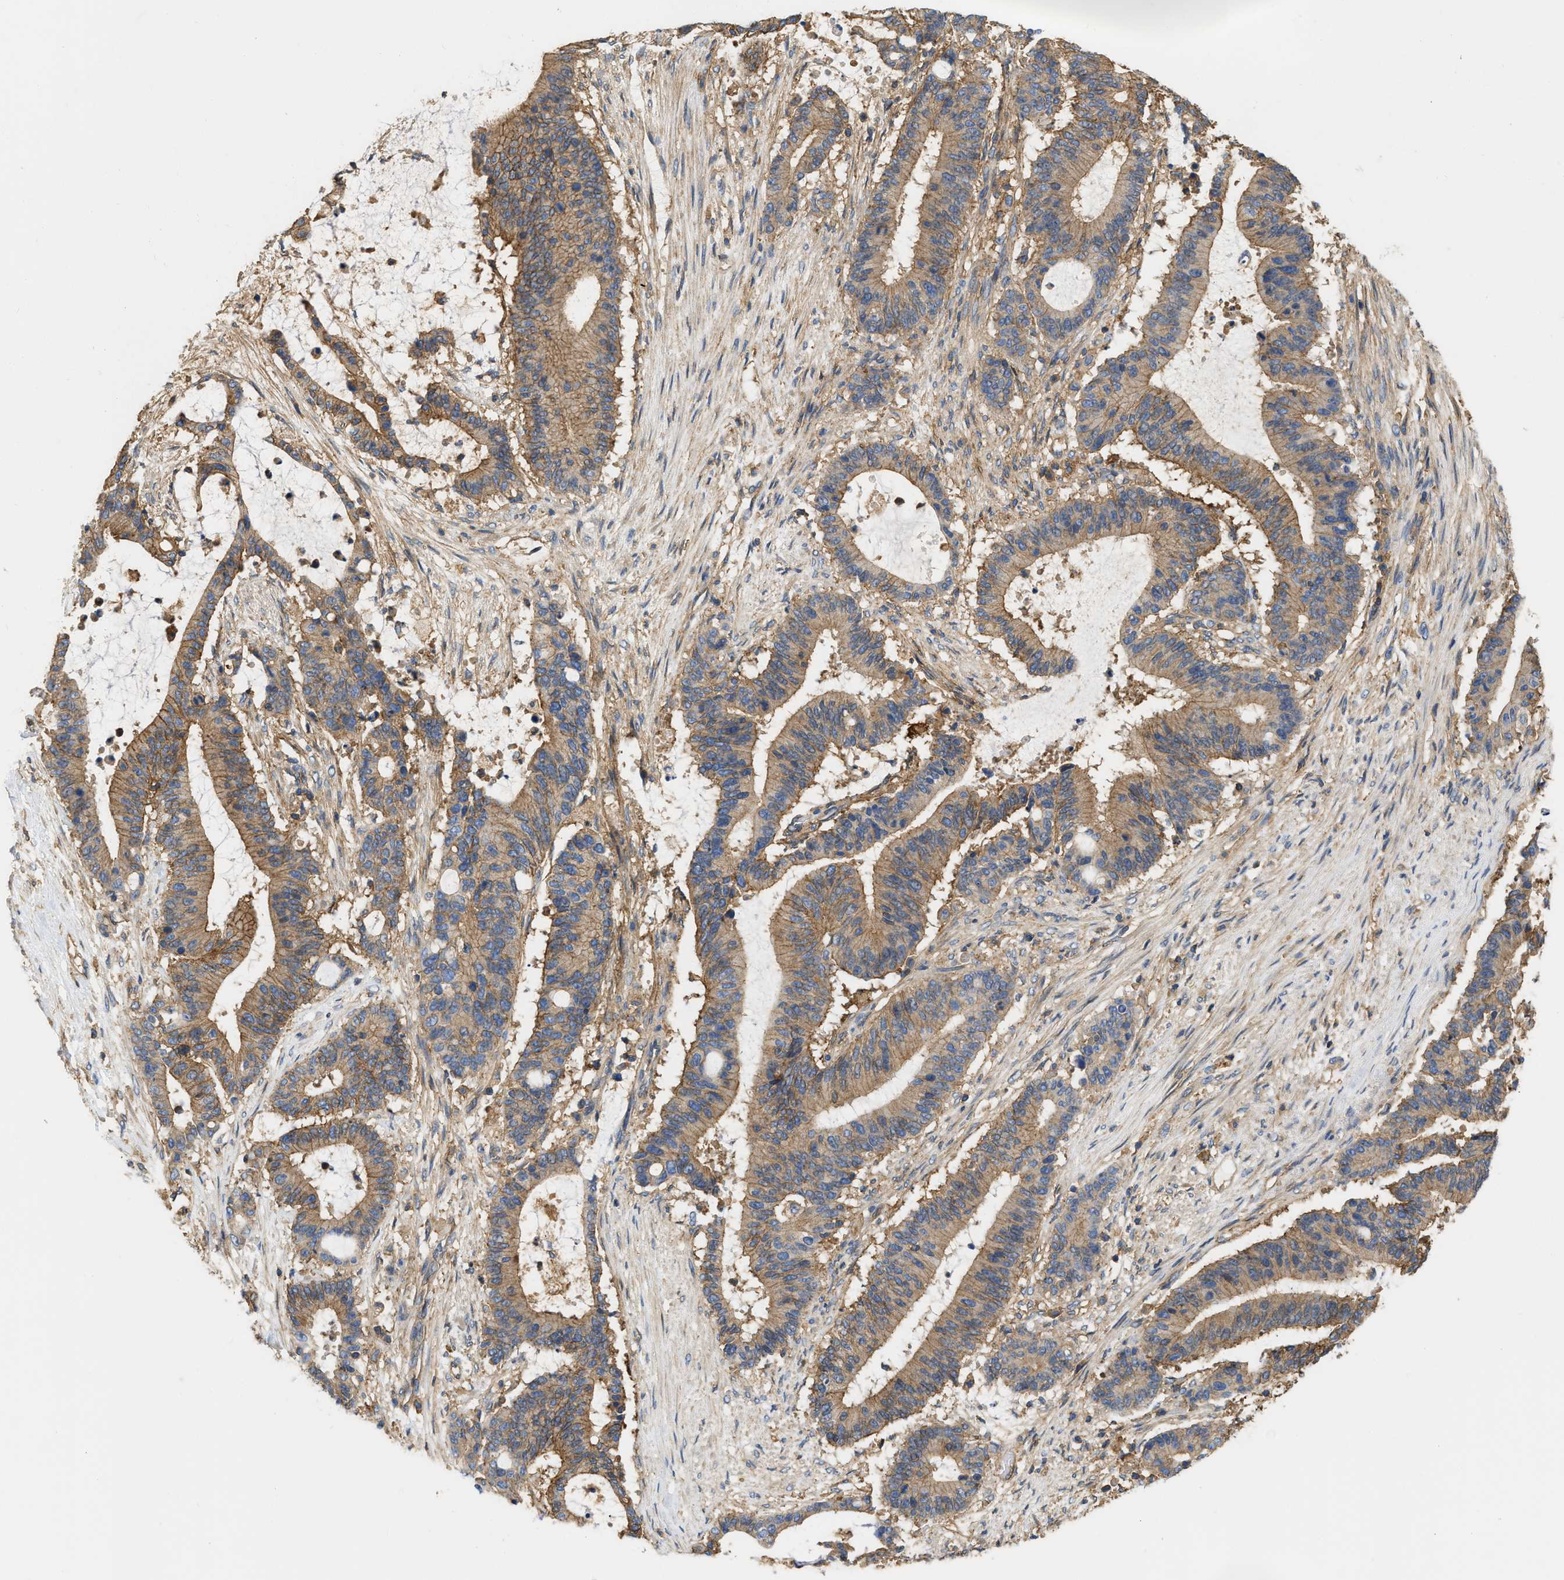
{"staining": {"intensity": "moderate", "quantity": ">75%", "location": "cytoplasmic/membranous"}, "tissue": "liver cancer", "cell_type": "Tumor cells", "image_type": "cancer", "snomed": [{"axis": "morphology", "description": "Cholangiocarcinoma"}, {"axis": "topography", "description": "Liver"}], "caption": "Protein positivity by IHC reveals moderate cytoplasmic/membranous positivity in about >75% of tumor cells in liver cholangiocarcinoma.", "gene": "GNB4", "patient": {"sex": "female", "age": 73}}